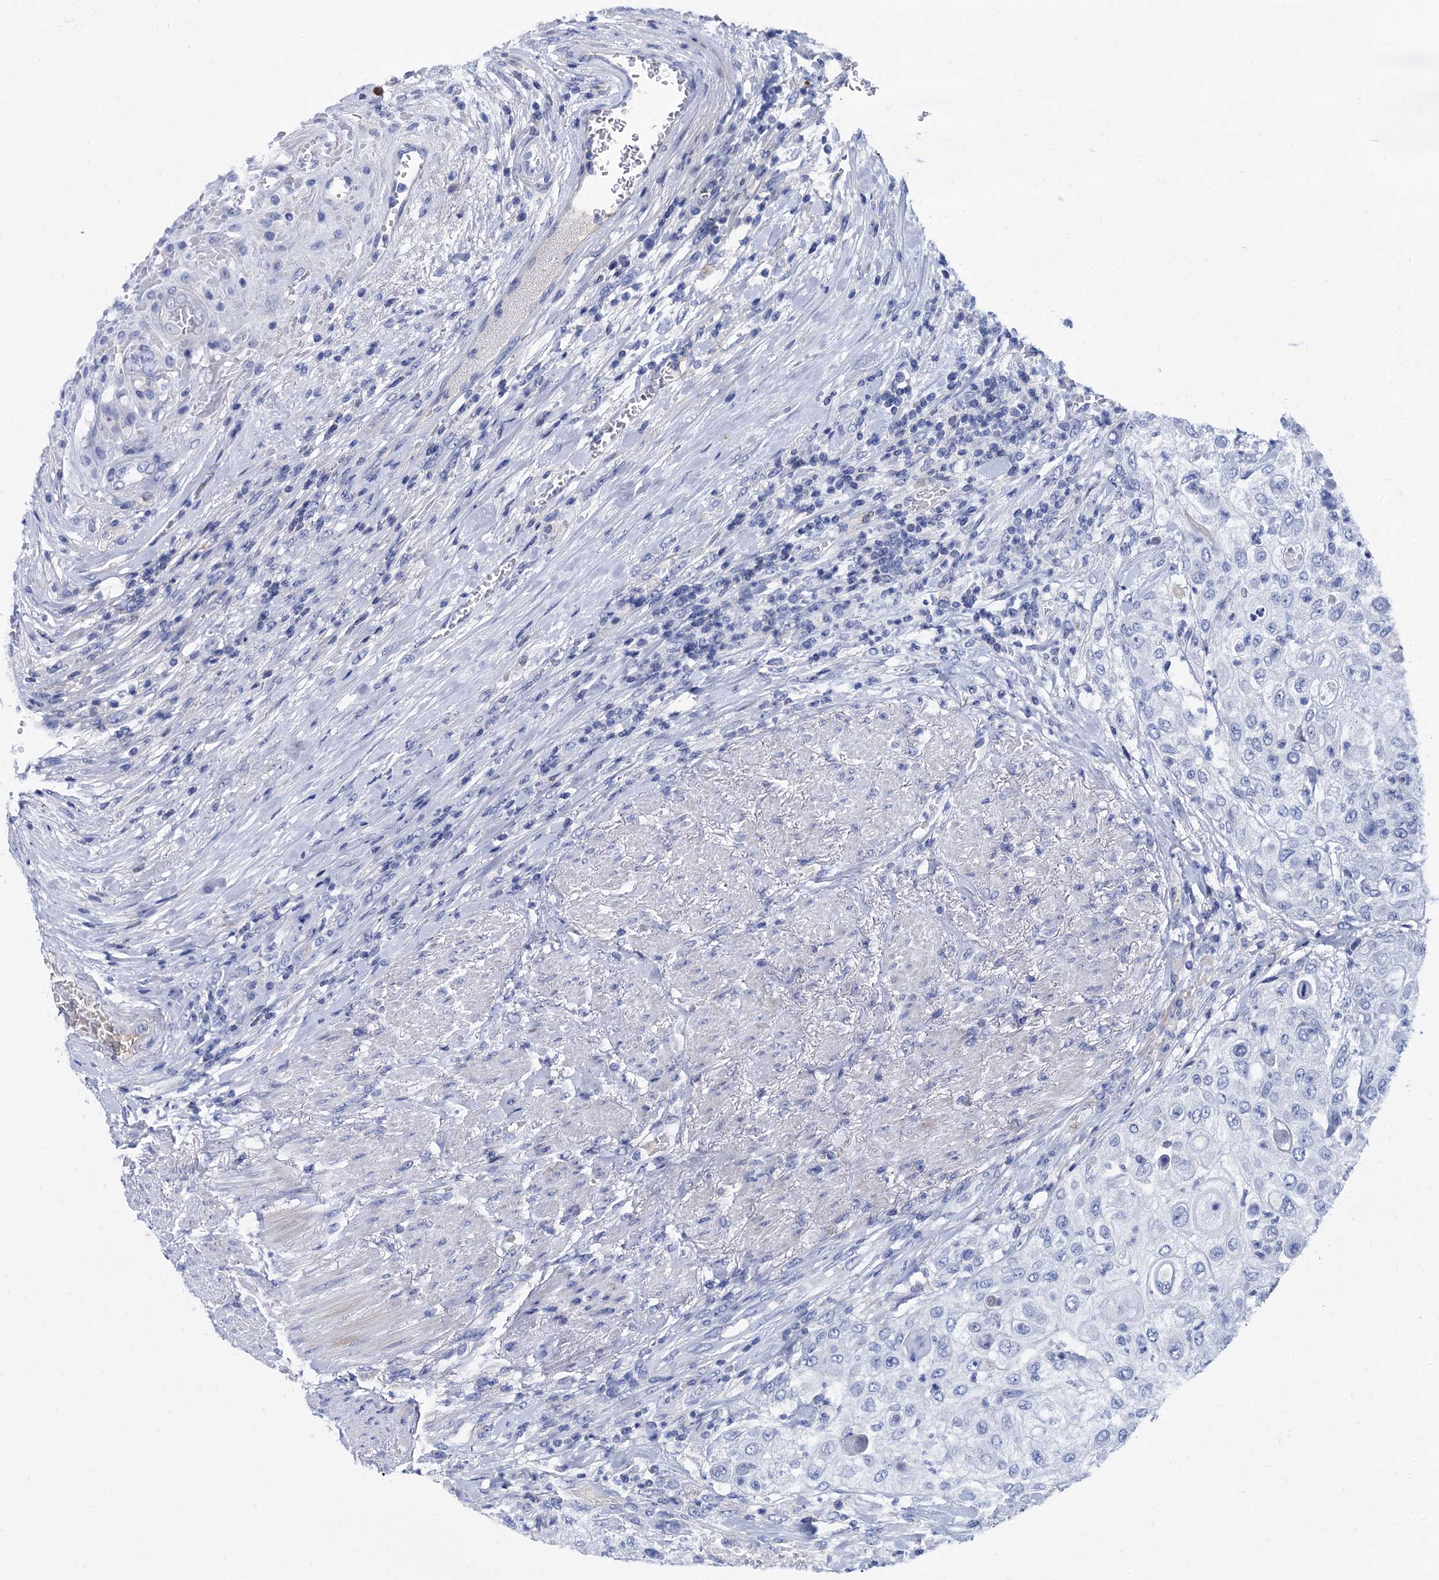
{"staining": {"intensity": "negative", "quantity": "none", "location": "none"}, "tissue": "urothelial cancer", "cell_type": "Tumor cells", "image_type": "cancer", "snomed": [{"axis": "morphology", "description": "Urothelial carcinoma, High grade"}, {"axis": "topography", "description": "Urinary bladder"}], "caption": "DAB immunohistochemical staining of urothelial carcinoma (high-grade) shows no significant positivity in tumor cells.", "gene": "TMEM72", "patient": {"sex": "female", "age": 79}}